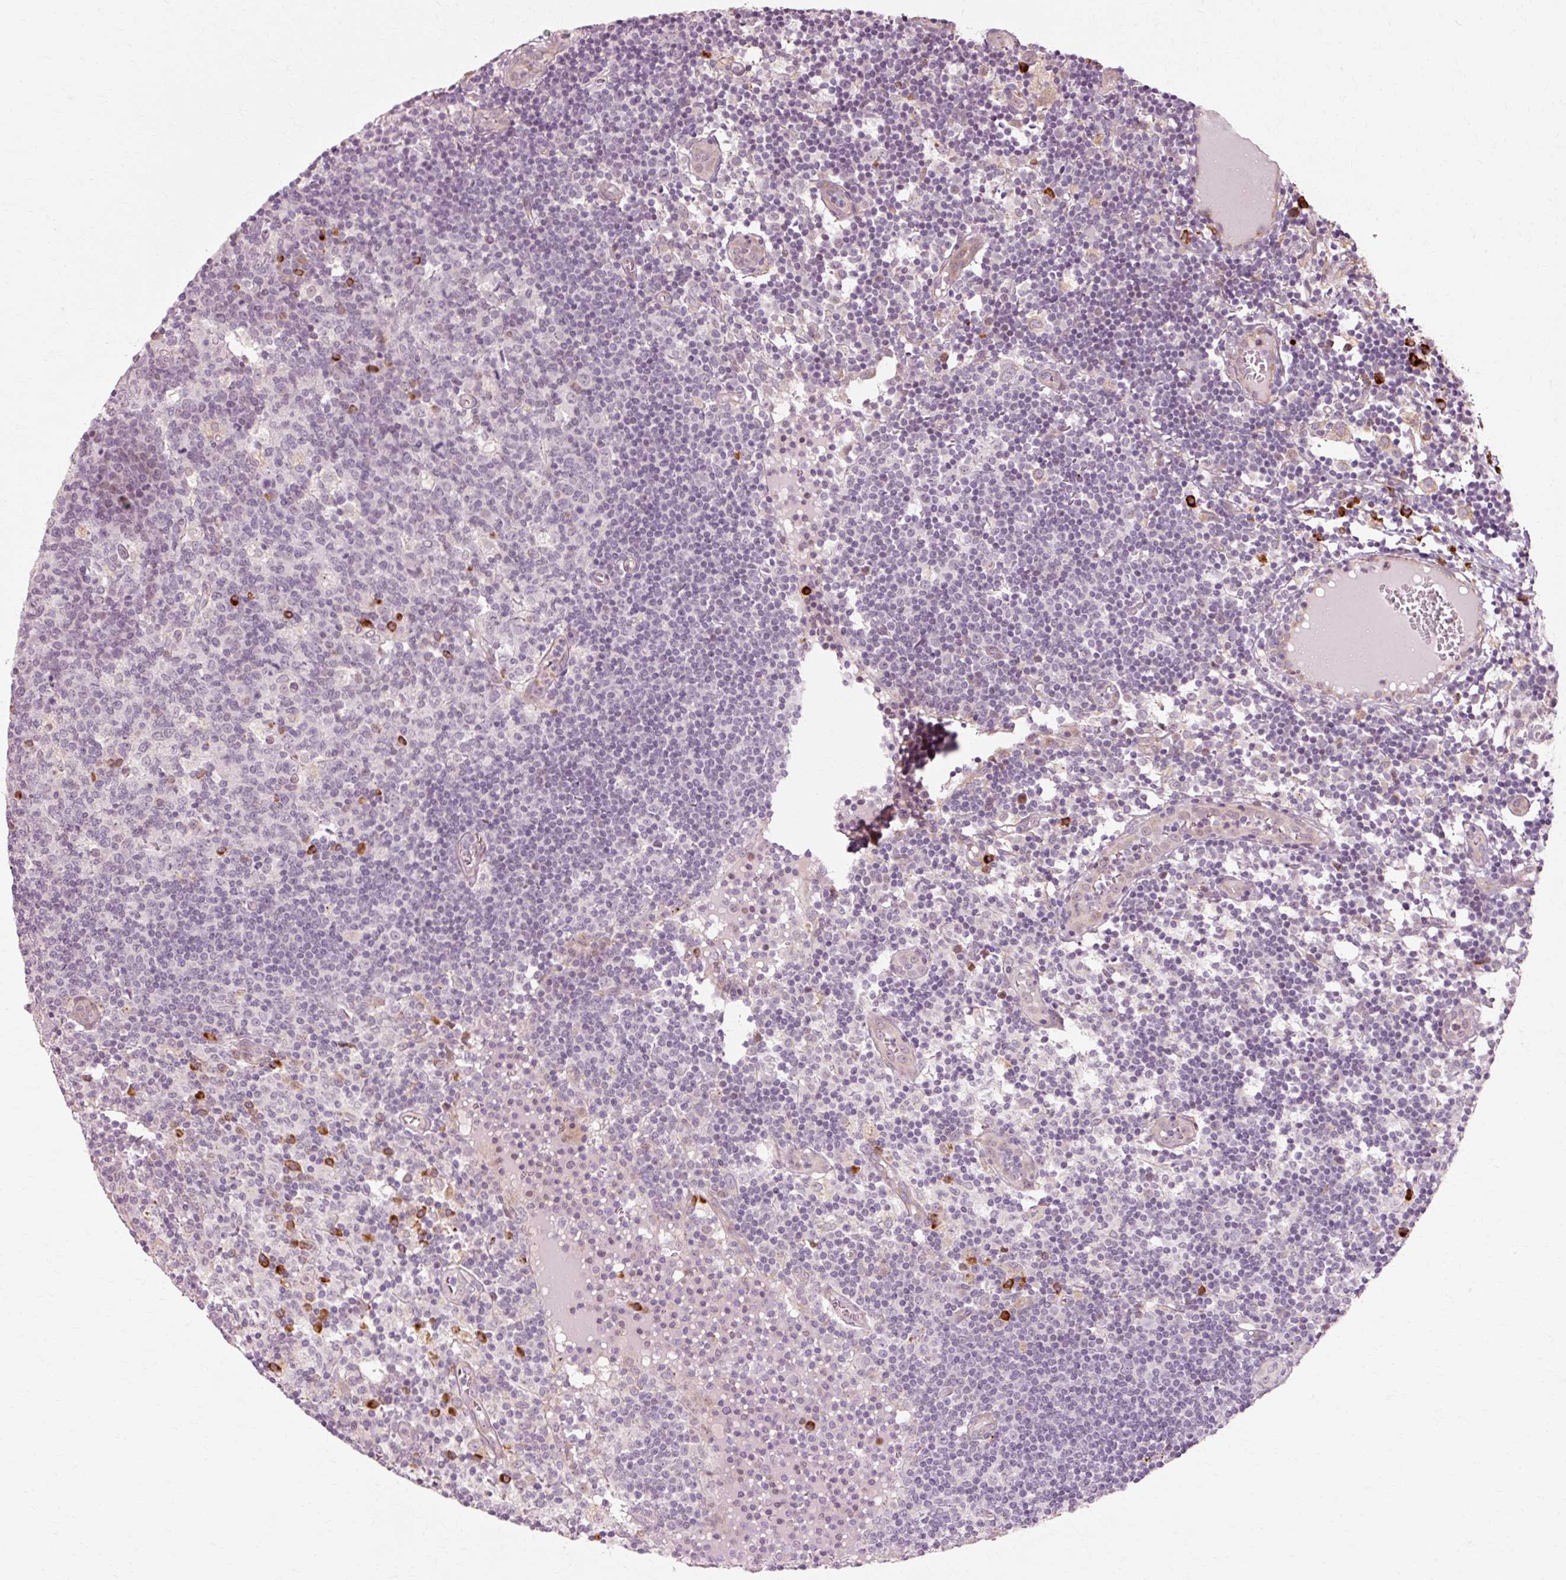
{"staining": {"intensity": "negative", "quantity": "none", "location": "none"}, "tissue": "lymph node", "cell_type": "Germinal center cells", "image_type": "normal", "snomed": [{"axis": "morphology", "description": "Normal tissue, NOS"}, {"axis": "topography", "description": "Lymph node"}], "caption": "High magnification brightfield microscopy of benign lymph node stained with DAB (3,3'-diaminobenzidine) (brown) and counterstained with hematoxylin (blue): germinal center cells show no significant positivity. The staining is performed using DAB (3,3'-diaminobenzidine) brown chromogen with nuclei counter-stained in using hematoxylin.", "gene": "RANBP2", "patient": {"sex": "female", "age": 45}}